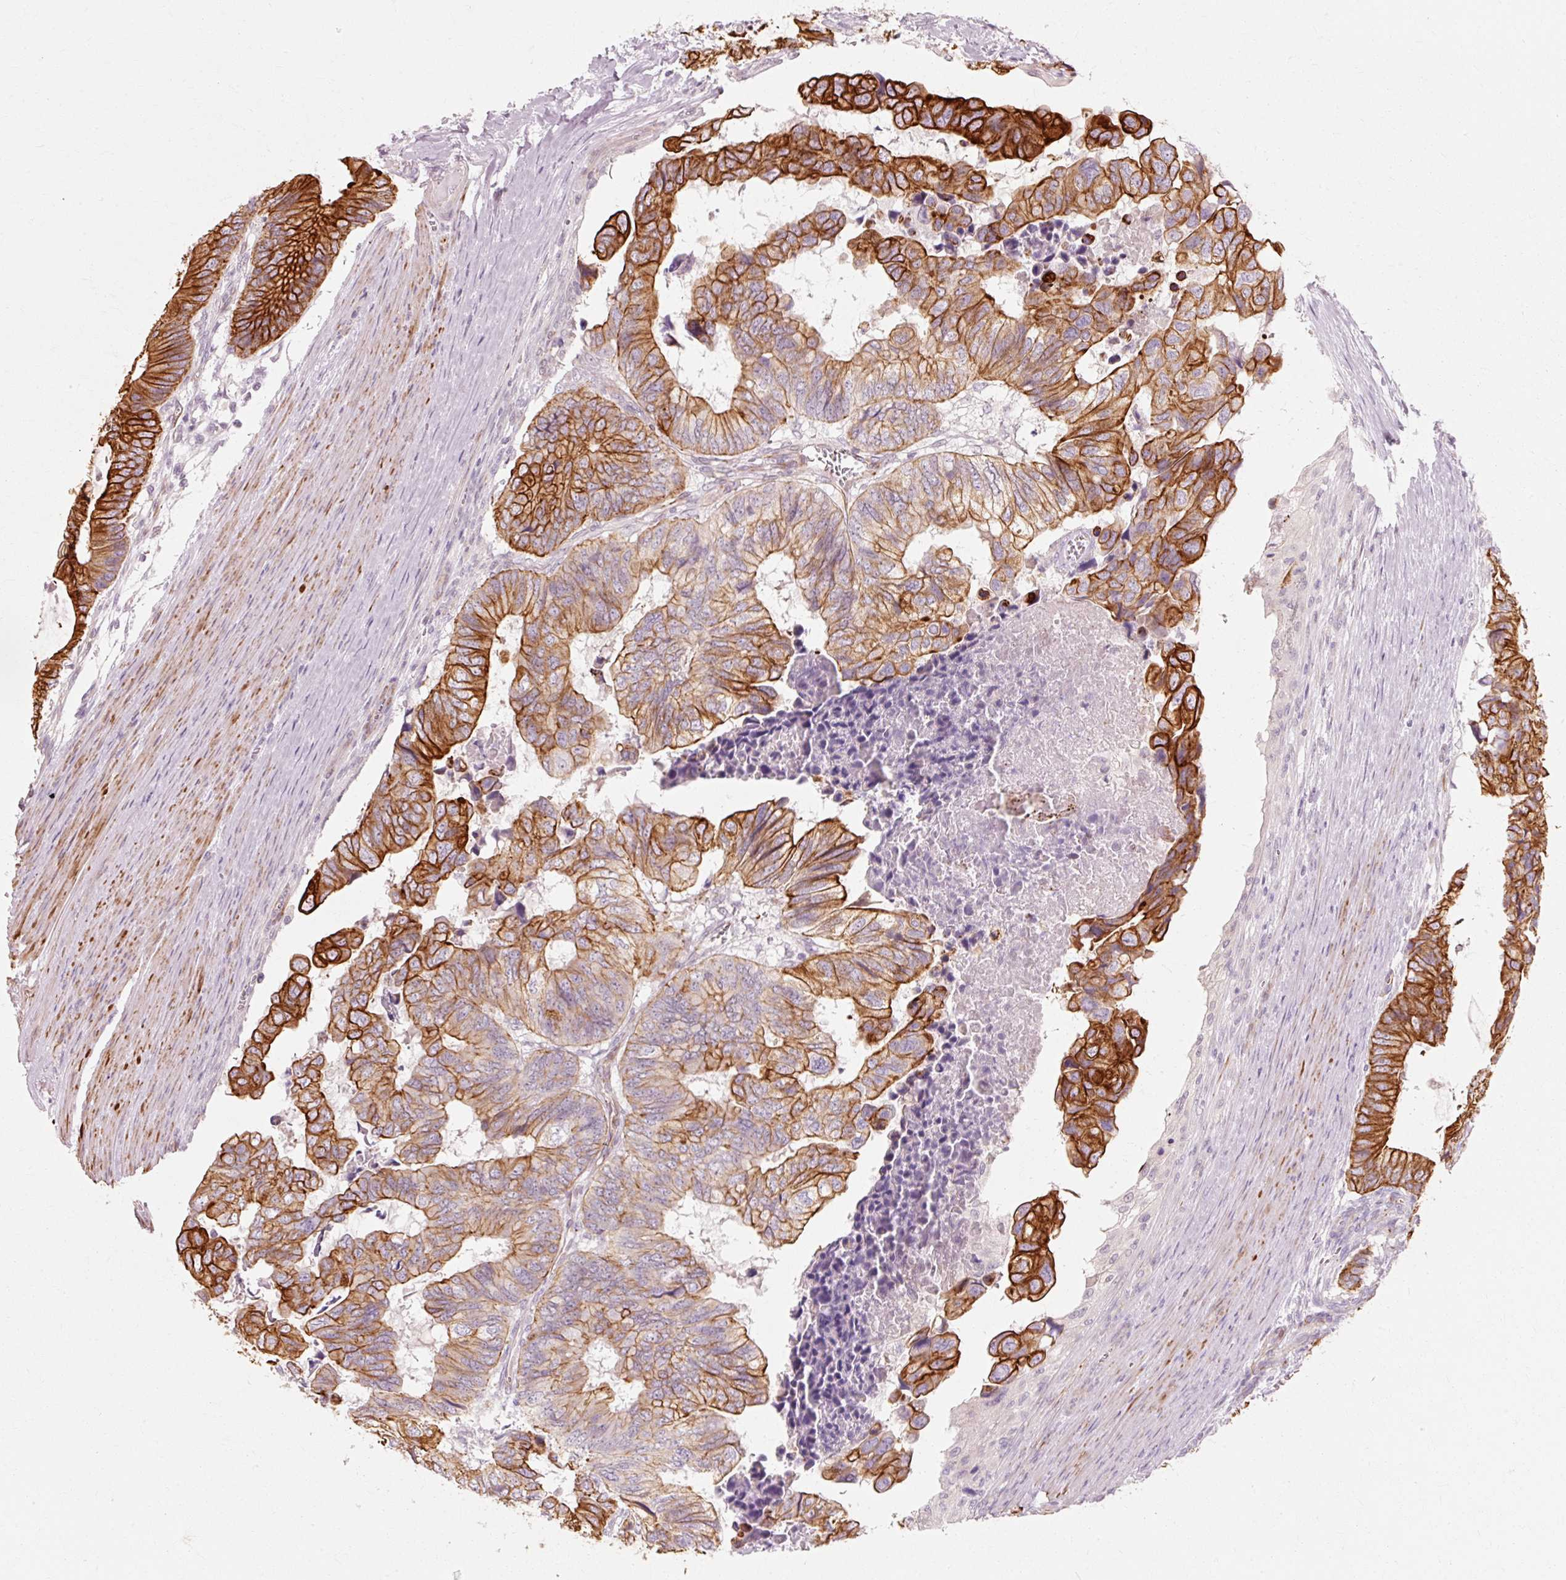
{"staining": {"intensity": "strong", "quantity": ">75%", "location": "cytoplasmic/membranous"}, "tissue": "colorectal cancer", "cell_type": "Tumor cells", "image_type": "cancer", "snomed": [{"axis": "morphology", "description": "Adenocarcinoma, NOS"}, {"axis": "topography", "description": "Colon"}], "caption": "Protein expression analysis of human colorectal cancer (adenocarcinoma) reveals strong cytoplasmic/membranous positivity in about >75% of tumor cells. The protein is stained brown, and the nuclei are stained in blue (DAB (3,3'-diaminobenzidine) IHC with brightfield microscopy, high magnification).", "gene": "TRIM73", "patient": {"sex": "male", "age": 85}}